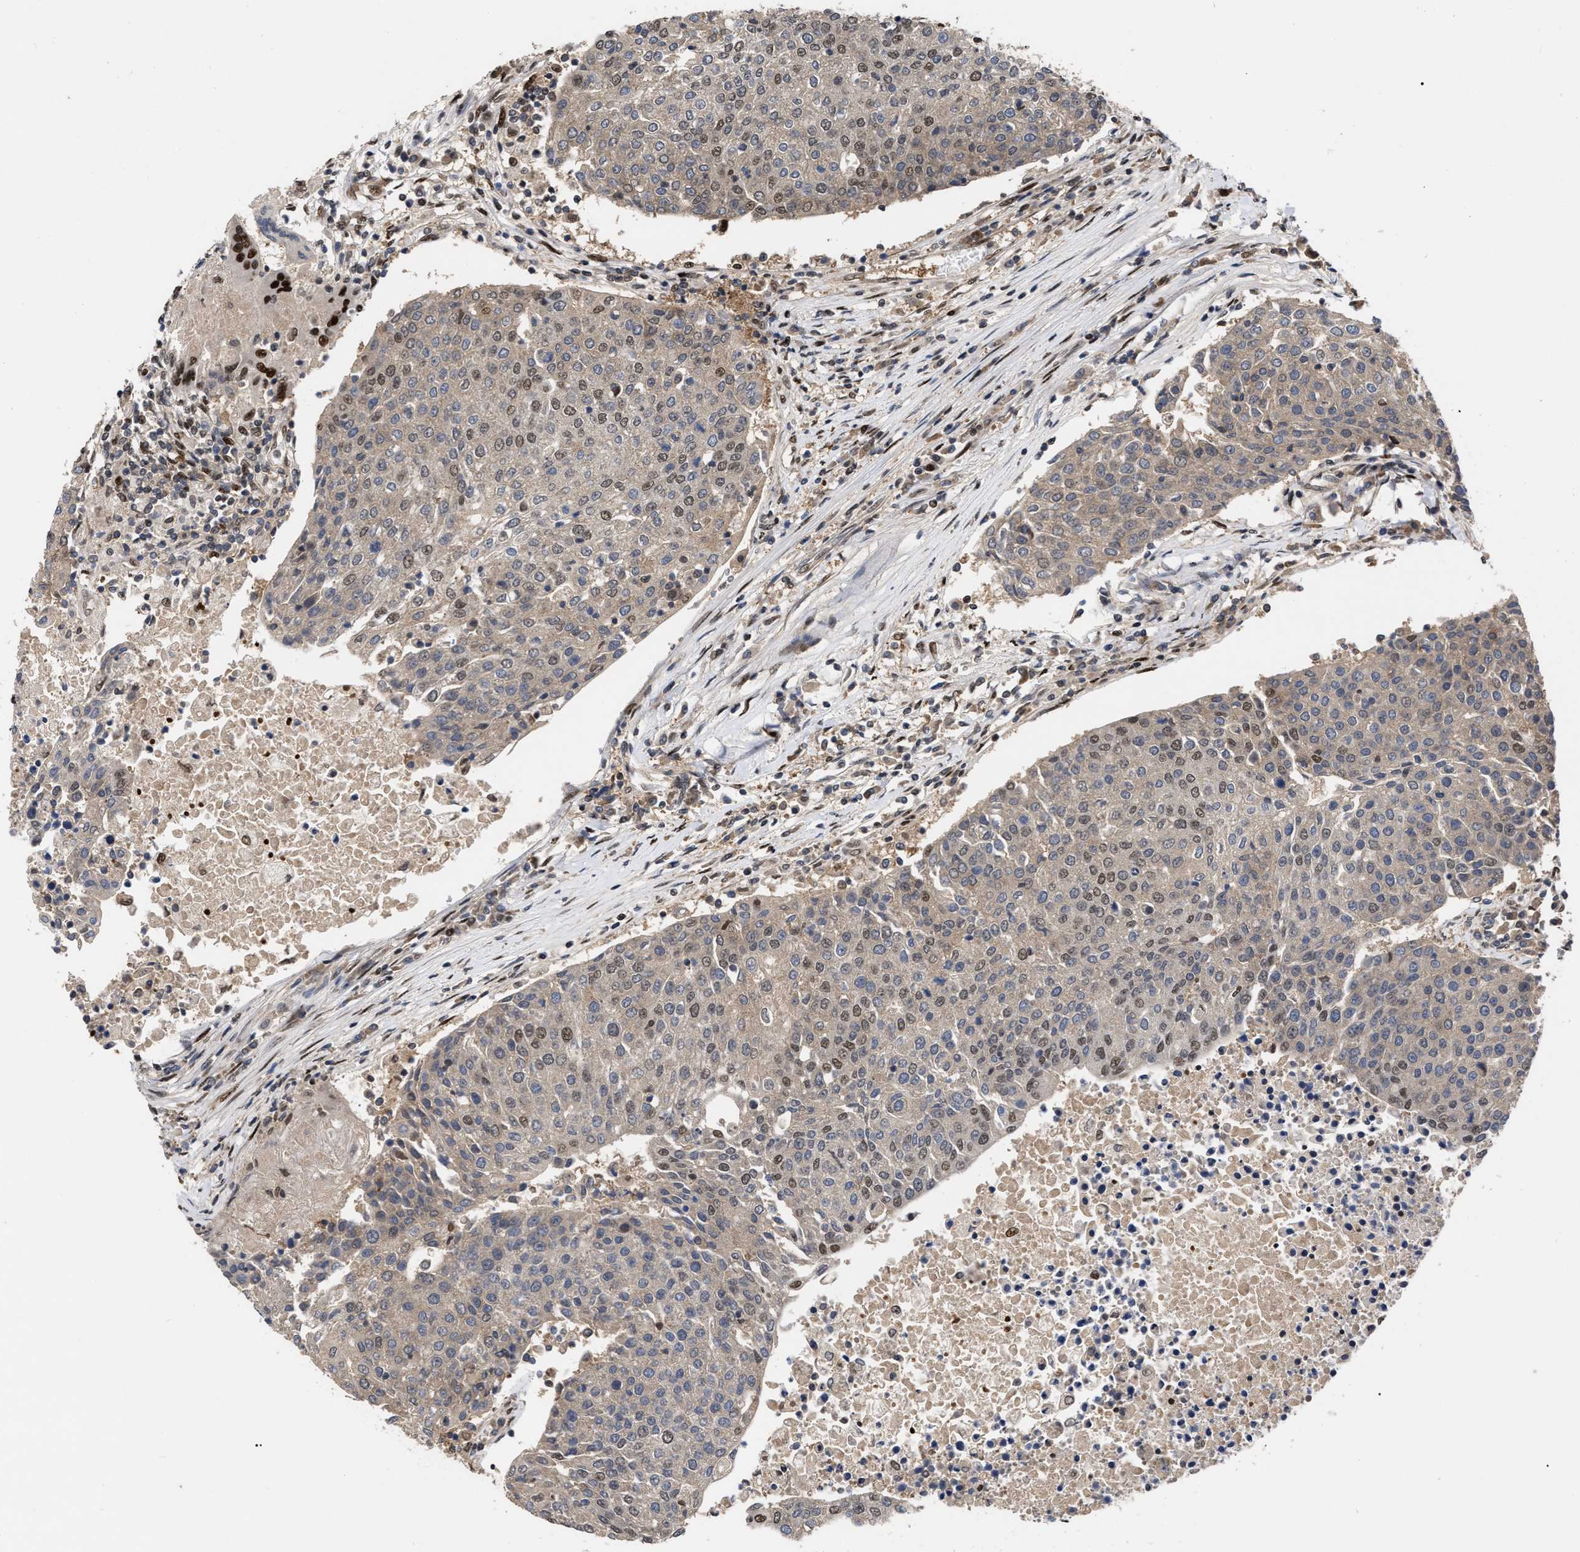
{"staining": {"intensity": "weak", "quantity": "25%-75%", "location": "nuclear"}, "tissue": "urothelial cancer", "cell_type": "Tumor cells", "image_type": "cancer", "snomed": [{"axis": "morphology", "description": "Urothelial carcinoma, High grade"}, {"axis": "topography", "description": "Urinary bladder"}], "caption": "The photomicrograph shows a brown stain indicating the presence of a protein in the nuclear of tumor cells in urothelial cancer.", "gene": "MDM4", "patient": {"sex": "female", "age": 85}}